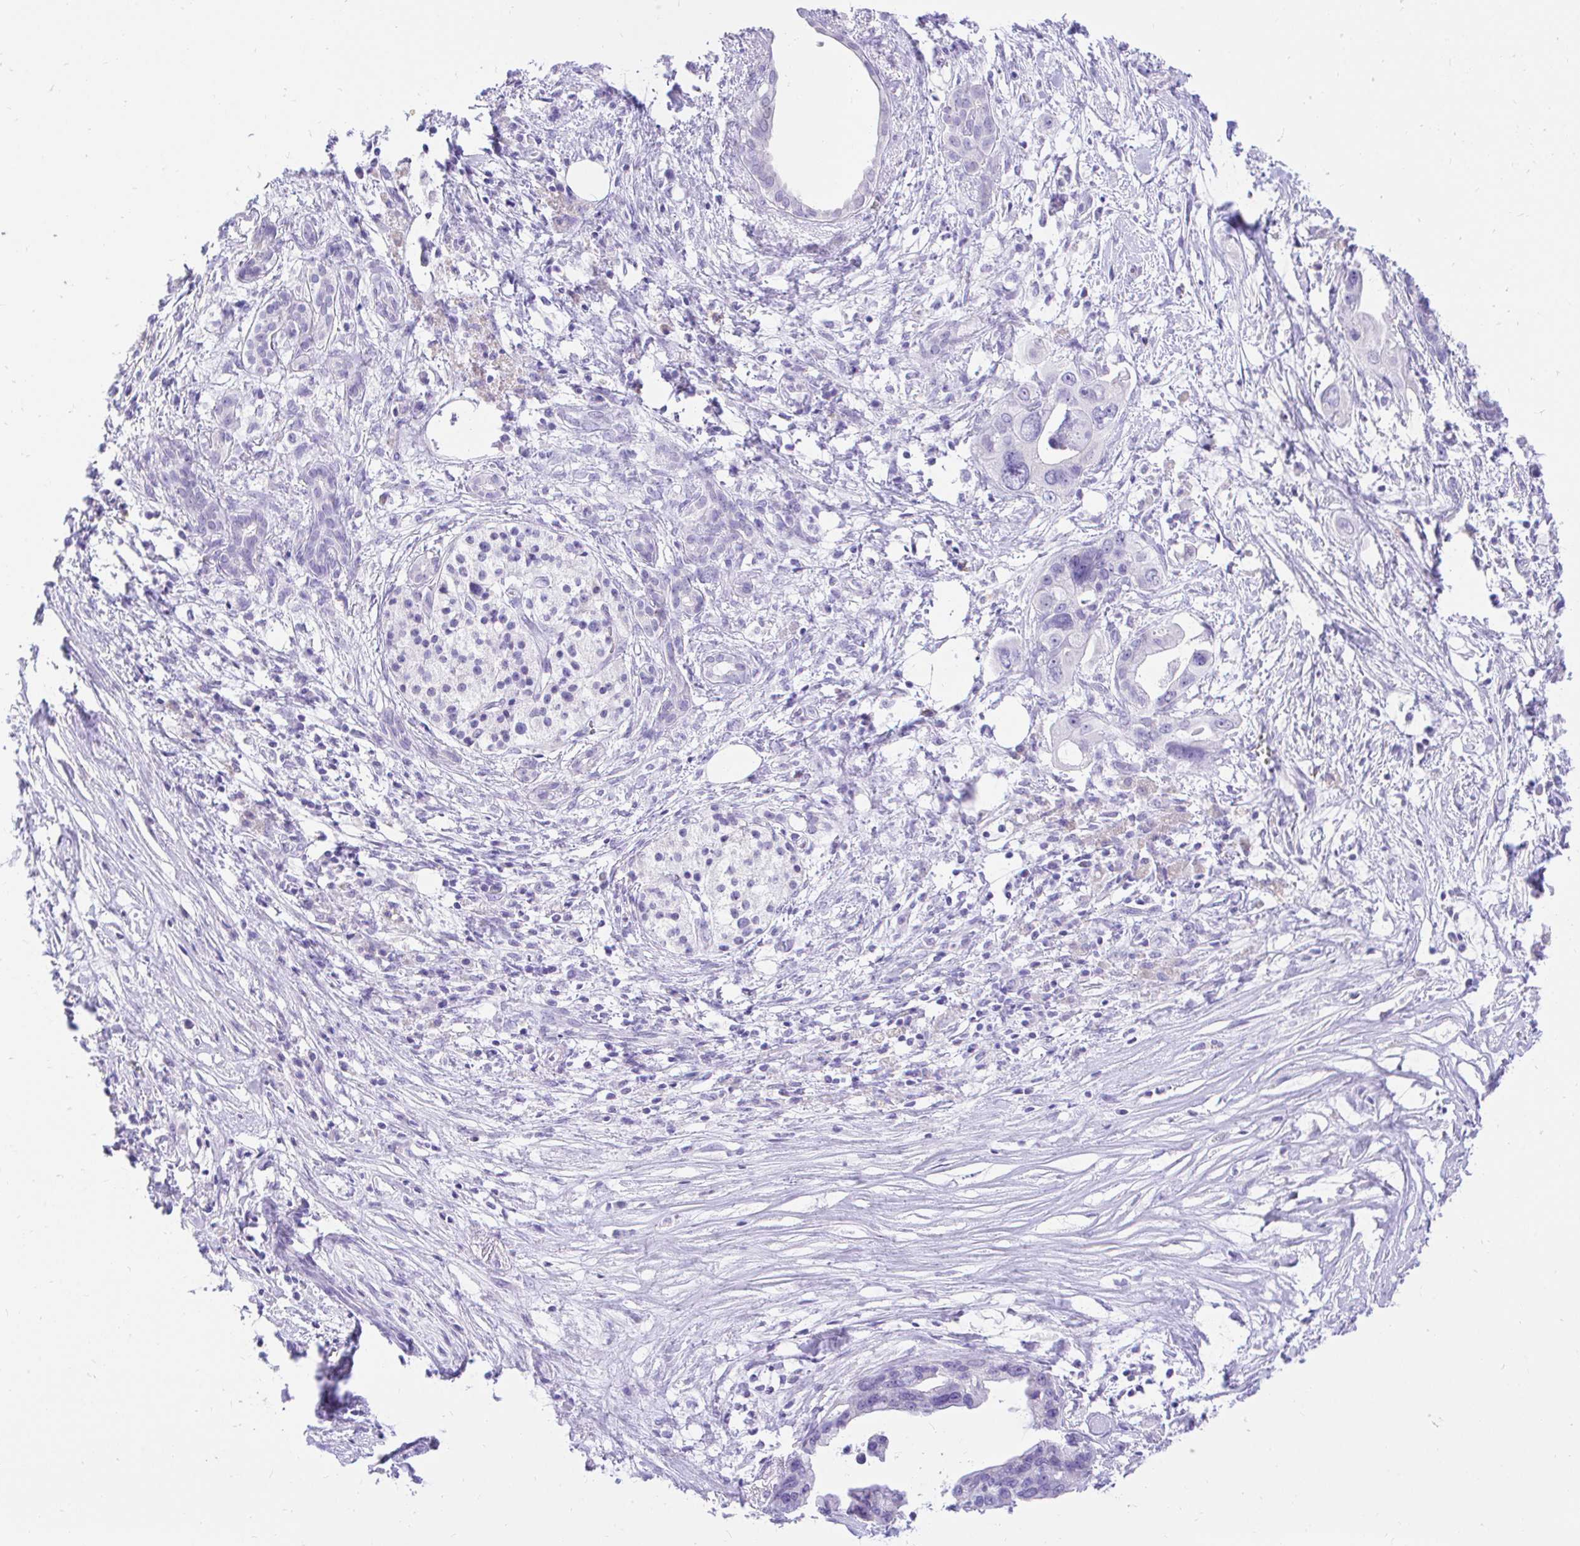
{"staining": {"intensity": "negative", "quantity": "none", "location": "none"}, "tissue": "pancreatic cancer", "cell_type": "Tumor cells", "image_type": "cancer", "snomed": [{"axis": "morphology", "description": "Adenocarcinoma, NOS"}, {"axis": "topography", "description": "Pancreas"}], "caption": "Histopathology image shows no protein expression in tumor cells of pancreatic cancer (adenocarcinoma) tissue.", "gene": "FATE1", "patient": {"sex": "female", "age": 83}}